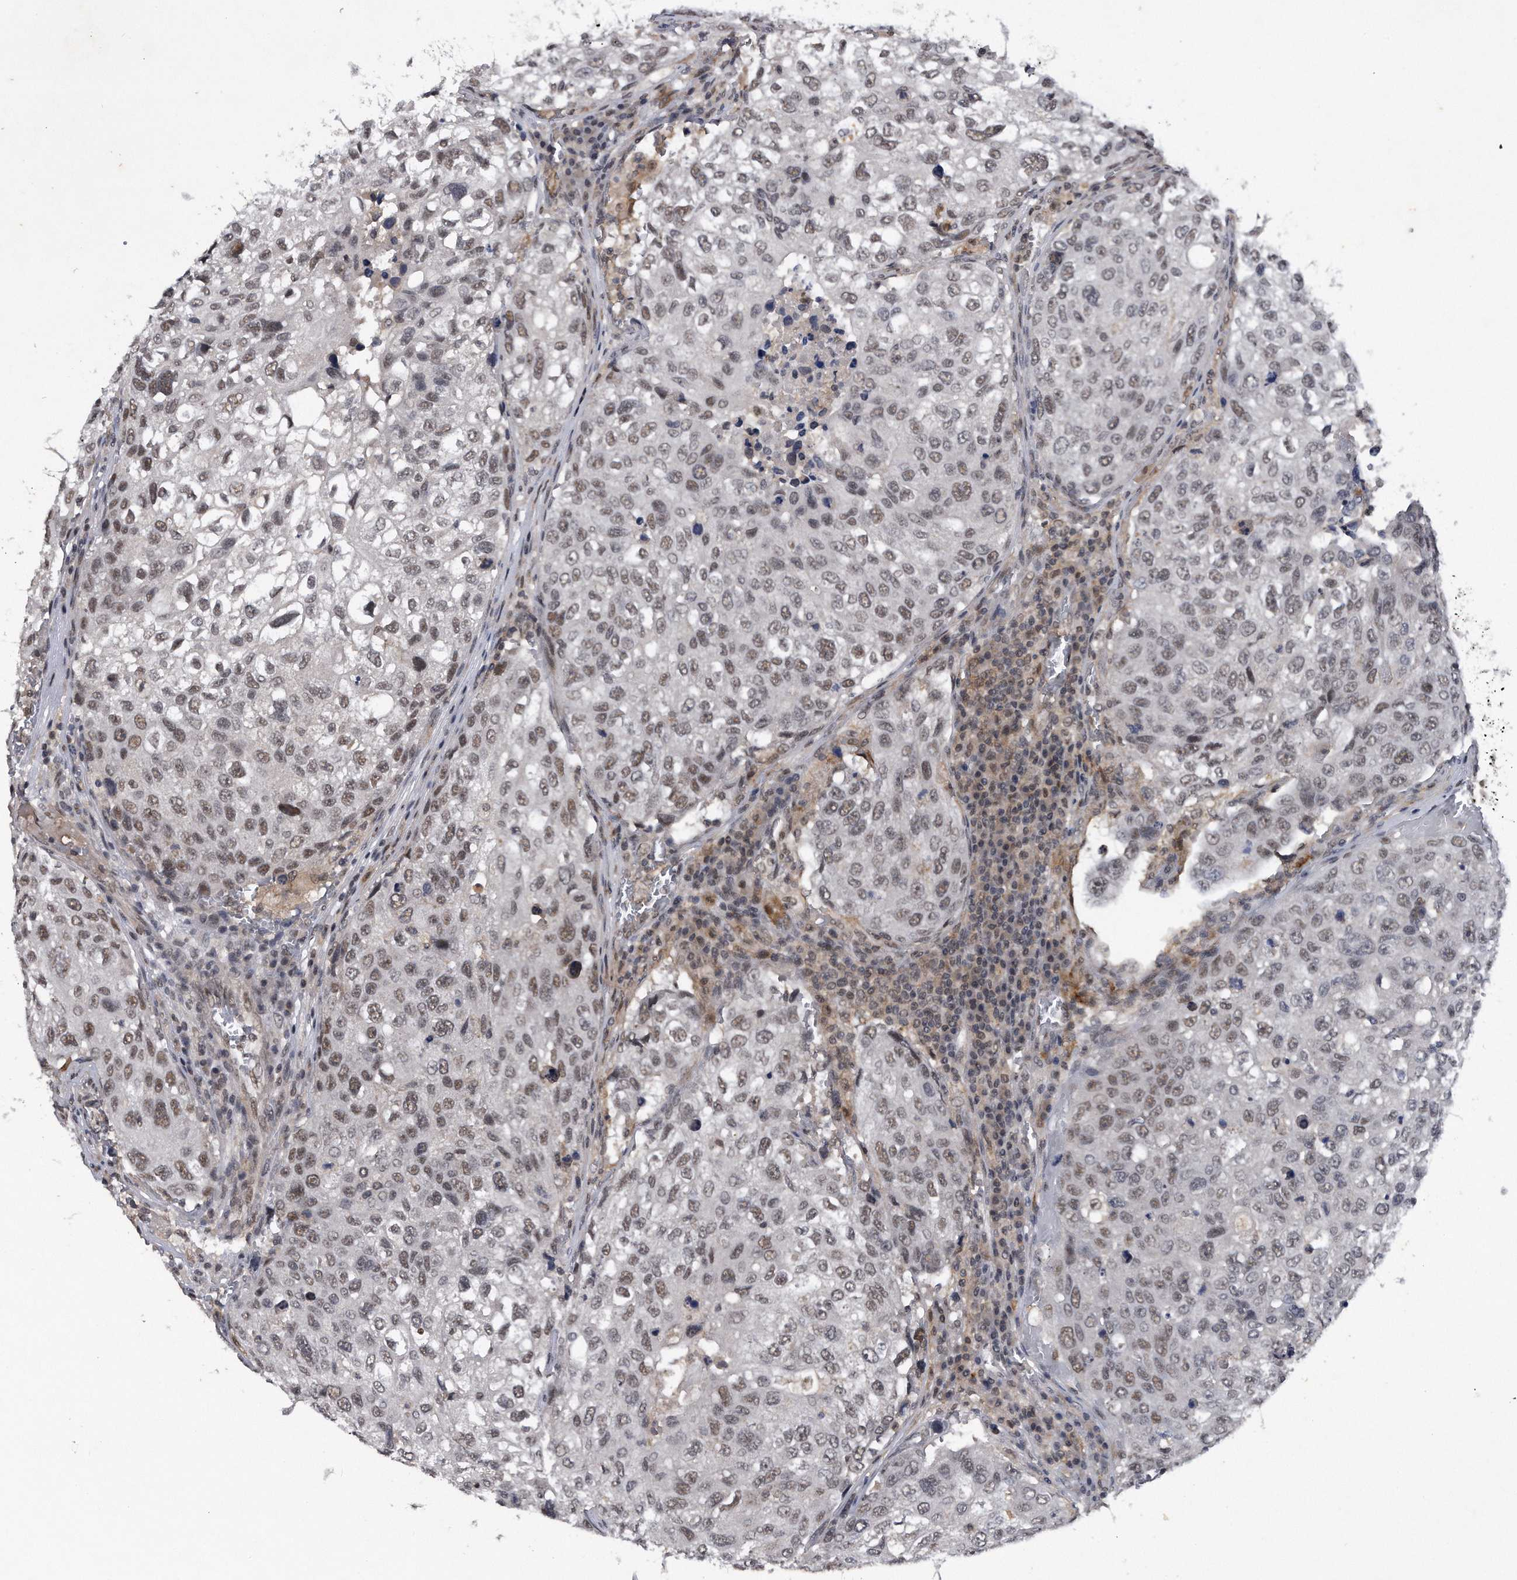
{"staining": {"intensity": "moderate", "quantity": ">75%", "location": "nuclear"}, "tissue": "urothelial cancer", "cell_type": "Tumor cells", "image_type": "cancer", "snomed": [{"axis": "morphology", "description": "Urothelial carcinoma, High grade"}, {"axis": "topography", "description": "Lymph node"}, {"axis": "topography", "description": "Urinary bladder"}], "caption": "An immunohistochemistry micrograph of tumor tissue is shown. Protein staining in brown highlights moderate nuclear positivity in high-grade urothelial carcinoma within tumor cells.", "gene": "VIRMA", "patient": {"sex": "male", "age": 51}}